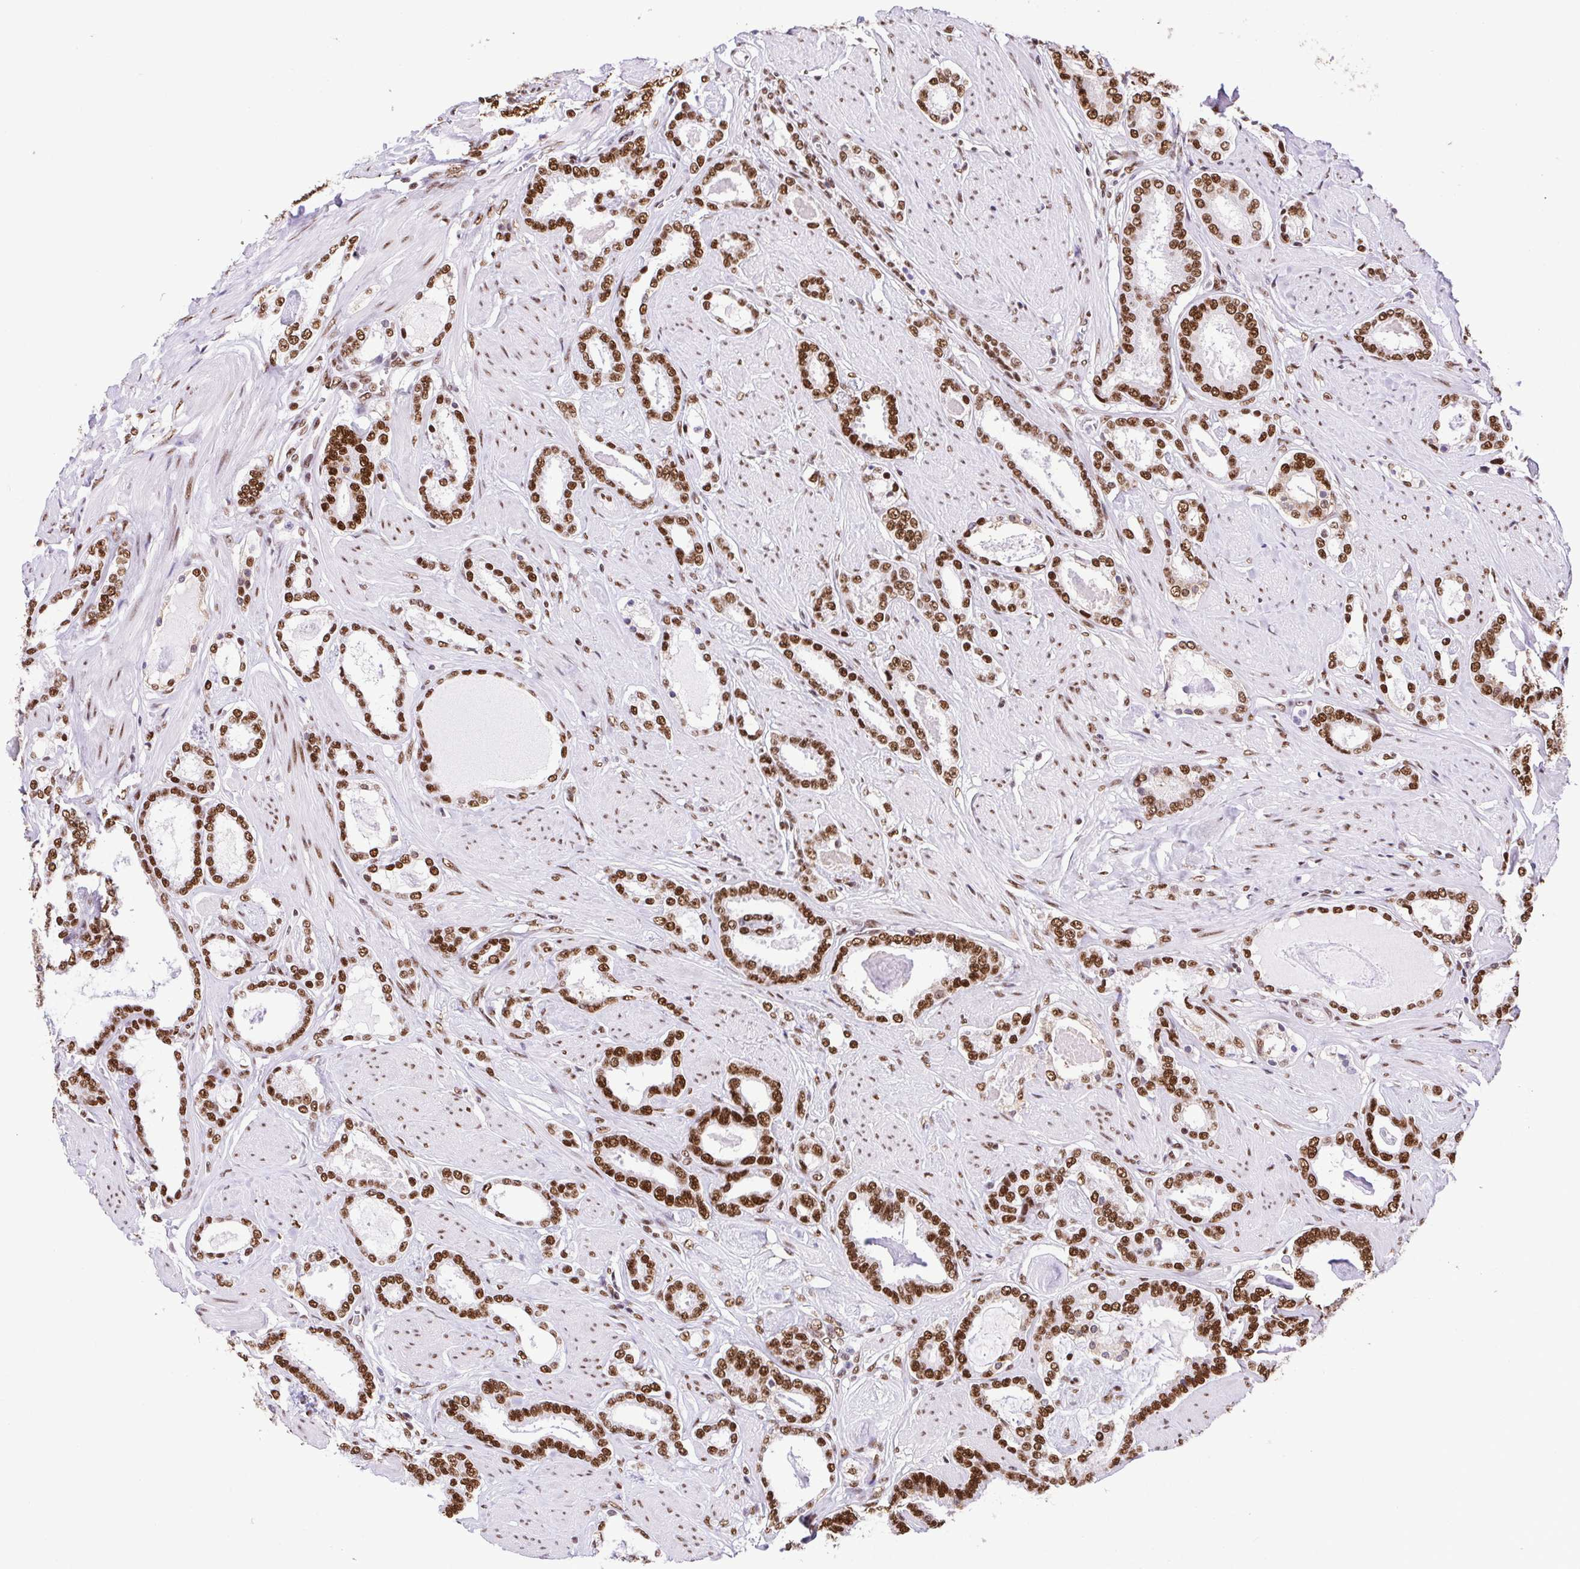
{"staining": {"intensity": "strong", "quantity": ">75%", "location": "nuclear"}, "tissue": "prostate cancer", "cell_type": "Tumor cells", "image_type": "cancer", "snomed": [{"axis": "morphology", "description": "Adenocarcinoma, High grade"}, {"axis": "topography", "description": "Prostate"}], "caption": "High-grade adenocarcinoma (prostate) stained with immunohistochemistry exhibits strong nuclear positivity in about >75% of tumor cells.", "gene": "TRIM28", "patient": {"sex": "male", "age": 63}}